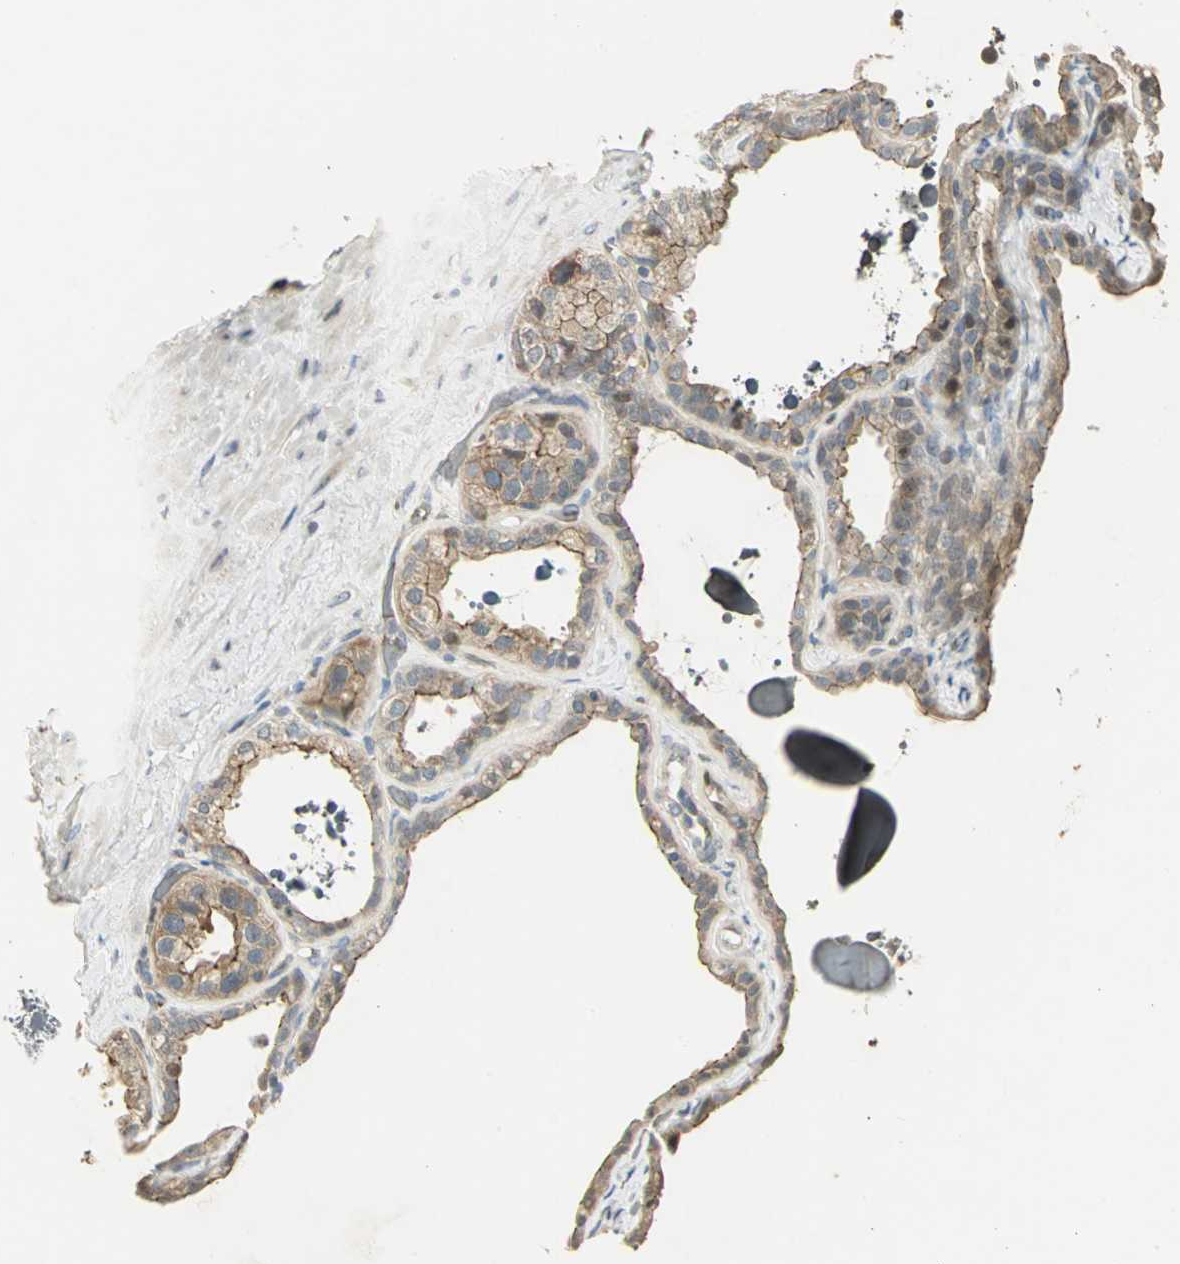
{"staining": {"intensity": "moderate", "quantity": "25%-75%", "location": "cytoplasmic/membranous"}, "tissue": "seminal vesicle", "cell_type": "Glandular cells", "image_type": "normal", "snomed": [{"axis": "morphology", "description": "Normal tissue, NOS"}, {"axis": "morphology", "description": "Inflammation, NOS"}, {"axis": "topography", "description": "Urinary bladder"}, {"axis": "topography", "description": "Prostate"}, {"axis": "topography", "description": "Seminal veicle"}], "caption": "A micrograph of seminal vesicle stained for a protein reveals moderate cytoplasmic/membranous brown staining in glandular cells. (IHC, brightfield microscopy, high magnification).", "gene": "ANK1", "patient": {"sex": "male", "age": 82}}